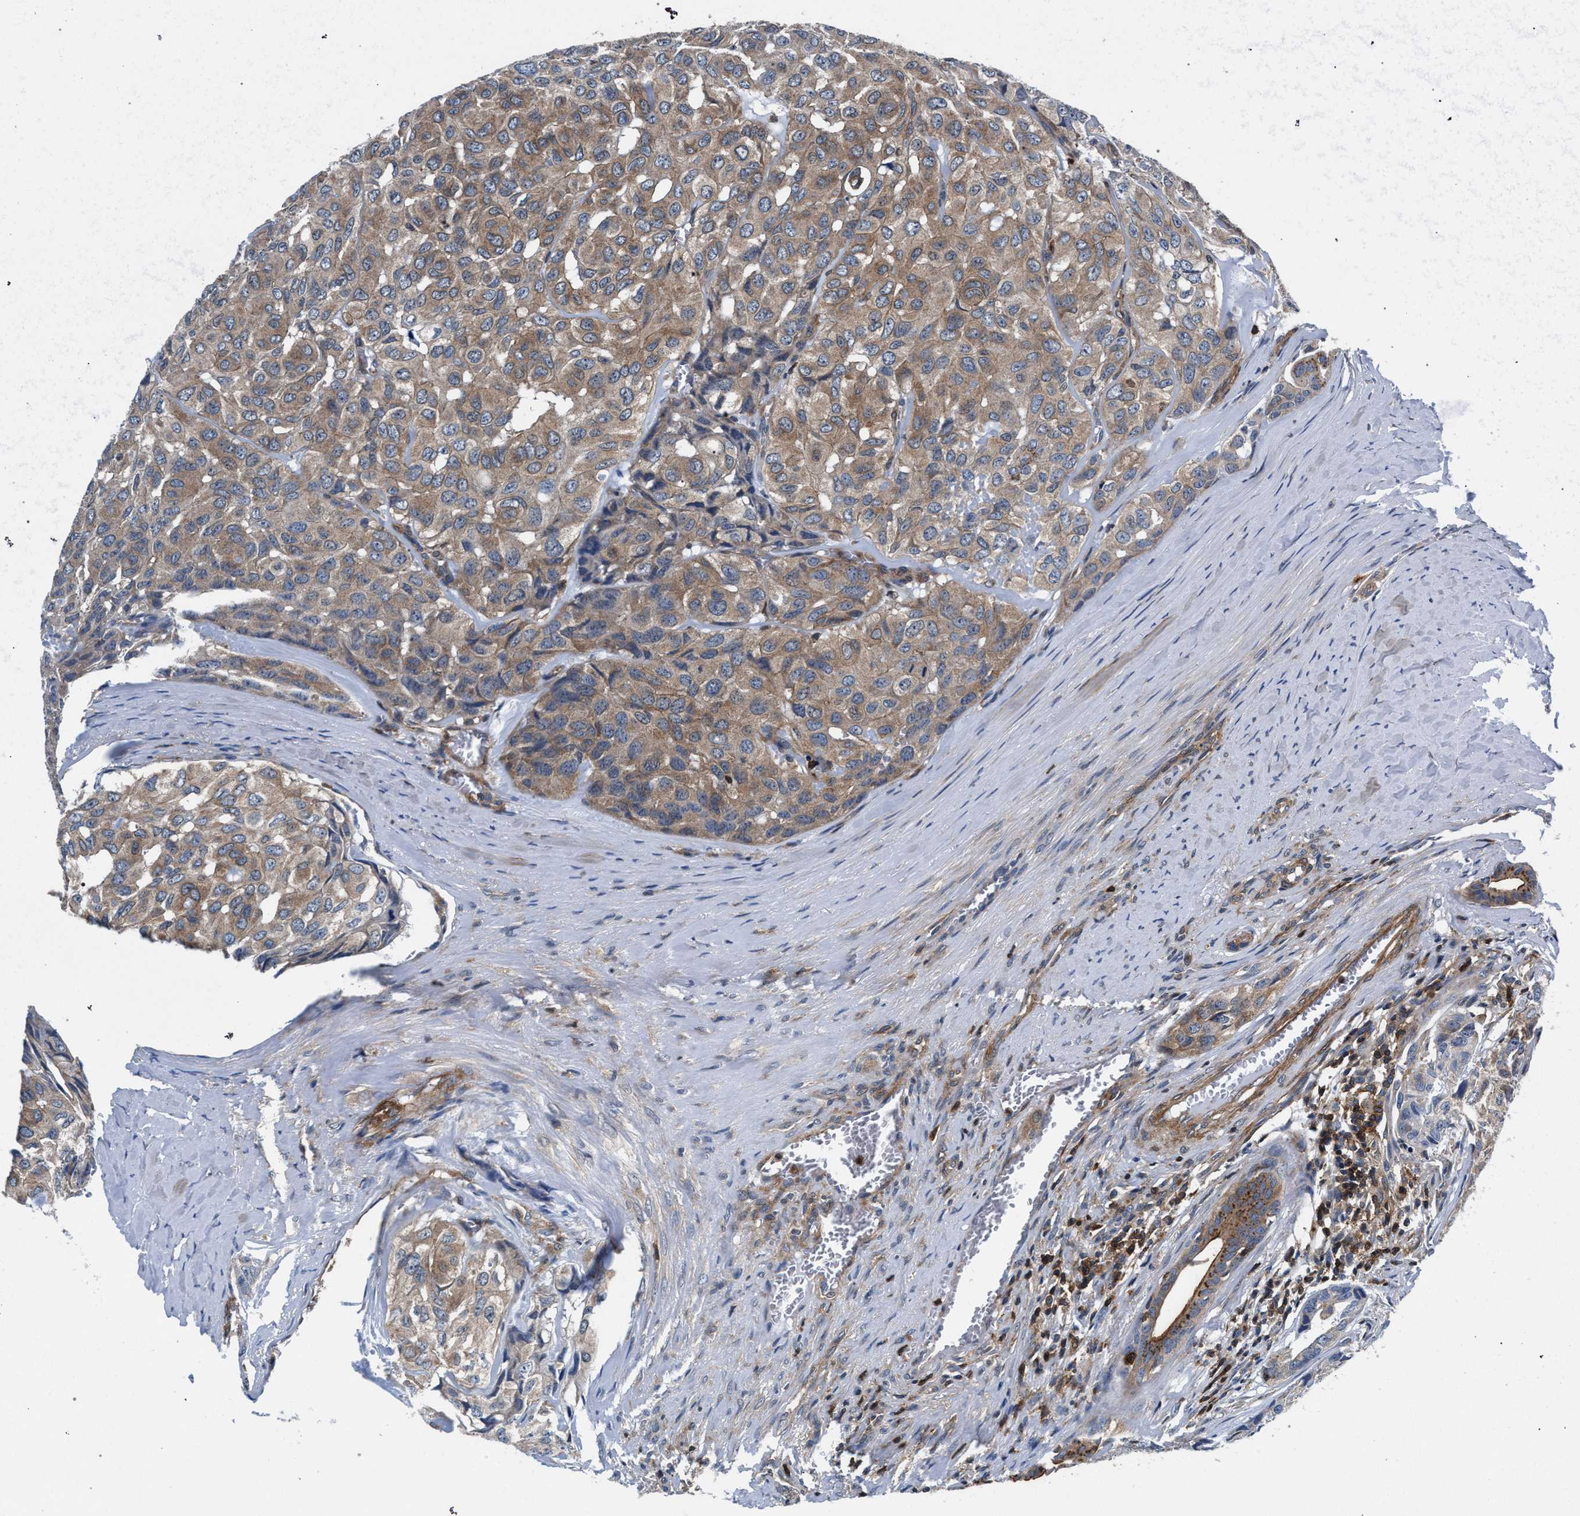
{"staining": {"intensity": "moderate", "quantity": ">75%", "location": "cytoplasmic/membranous"}, "tissue": "head and neck cancer", "cell_type": "Tumor cells", "image_type": "cancer", "snomed": [{"axis": "morphology", "description": "Adenocarcinoma, NOS"}, {"axis": "topography", "description": "Salivary gland, NOS"}, {"axis": "topography", "description": "Head-Neck"}], "caption": "DAB immunohistochemical staining of adenocarcinoma (head and neck) reveals moderate cytoplasmic/membranous protein staining in approximately >75% of tumor cells. Immunohistochemistry stains the protein of interest in brown and the nuclei are stained blue.", "gene": "LASP1", "patient": {"sex": "female", "age": 76}}